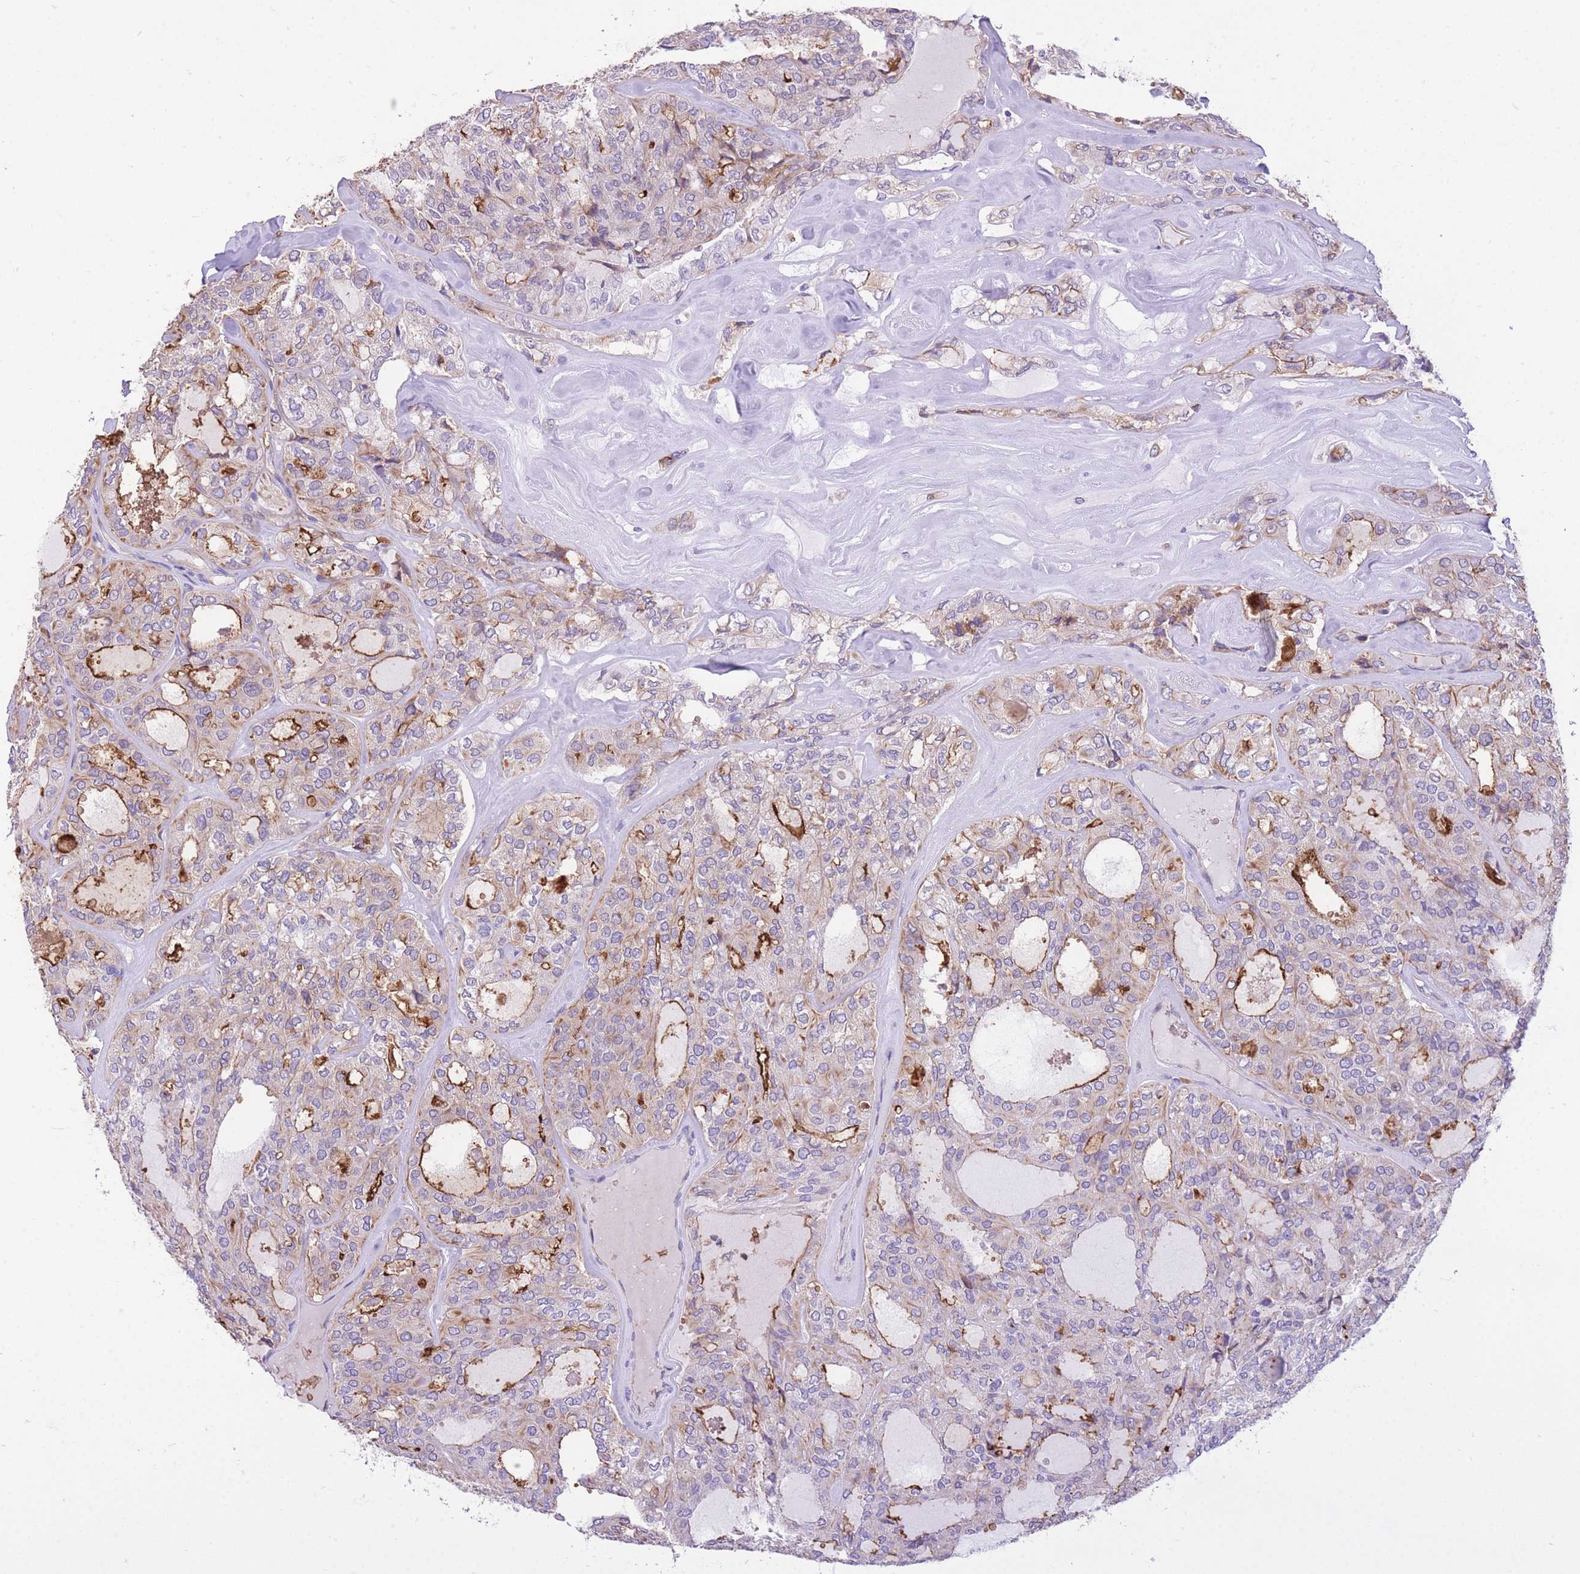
{"staining": {"intensity": "strong", "quantity": "<25%", "location": "cytoplasmic/membranous"}, "tissue": "thyroid cancer", "cell_type": "Tumor cells", "image_type": "cancer", "snomed": [{"axis": "morphology", "description": "Follicular adenoma carcinoma, NOS"}, {"axis": "topography", "description": "Thyroid gland"}], "caption": "An IHC histopathology image of neoplastic tissue is shown. Protein staining in brown shows strong cytoplasmic/membranous positivity in thyroid follicular adenoma carcinoma within tumor cells.", "gene": "ANKRD53", "patient": {"sex": "male", "age": 75}}